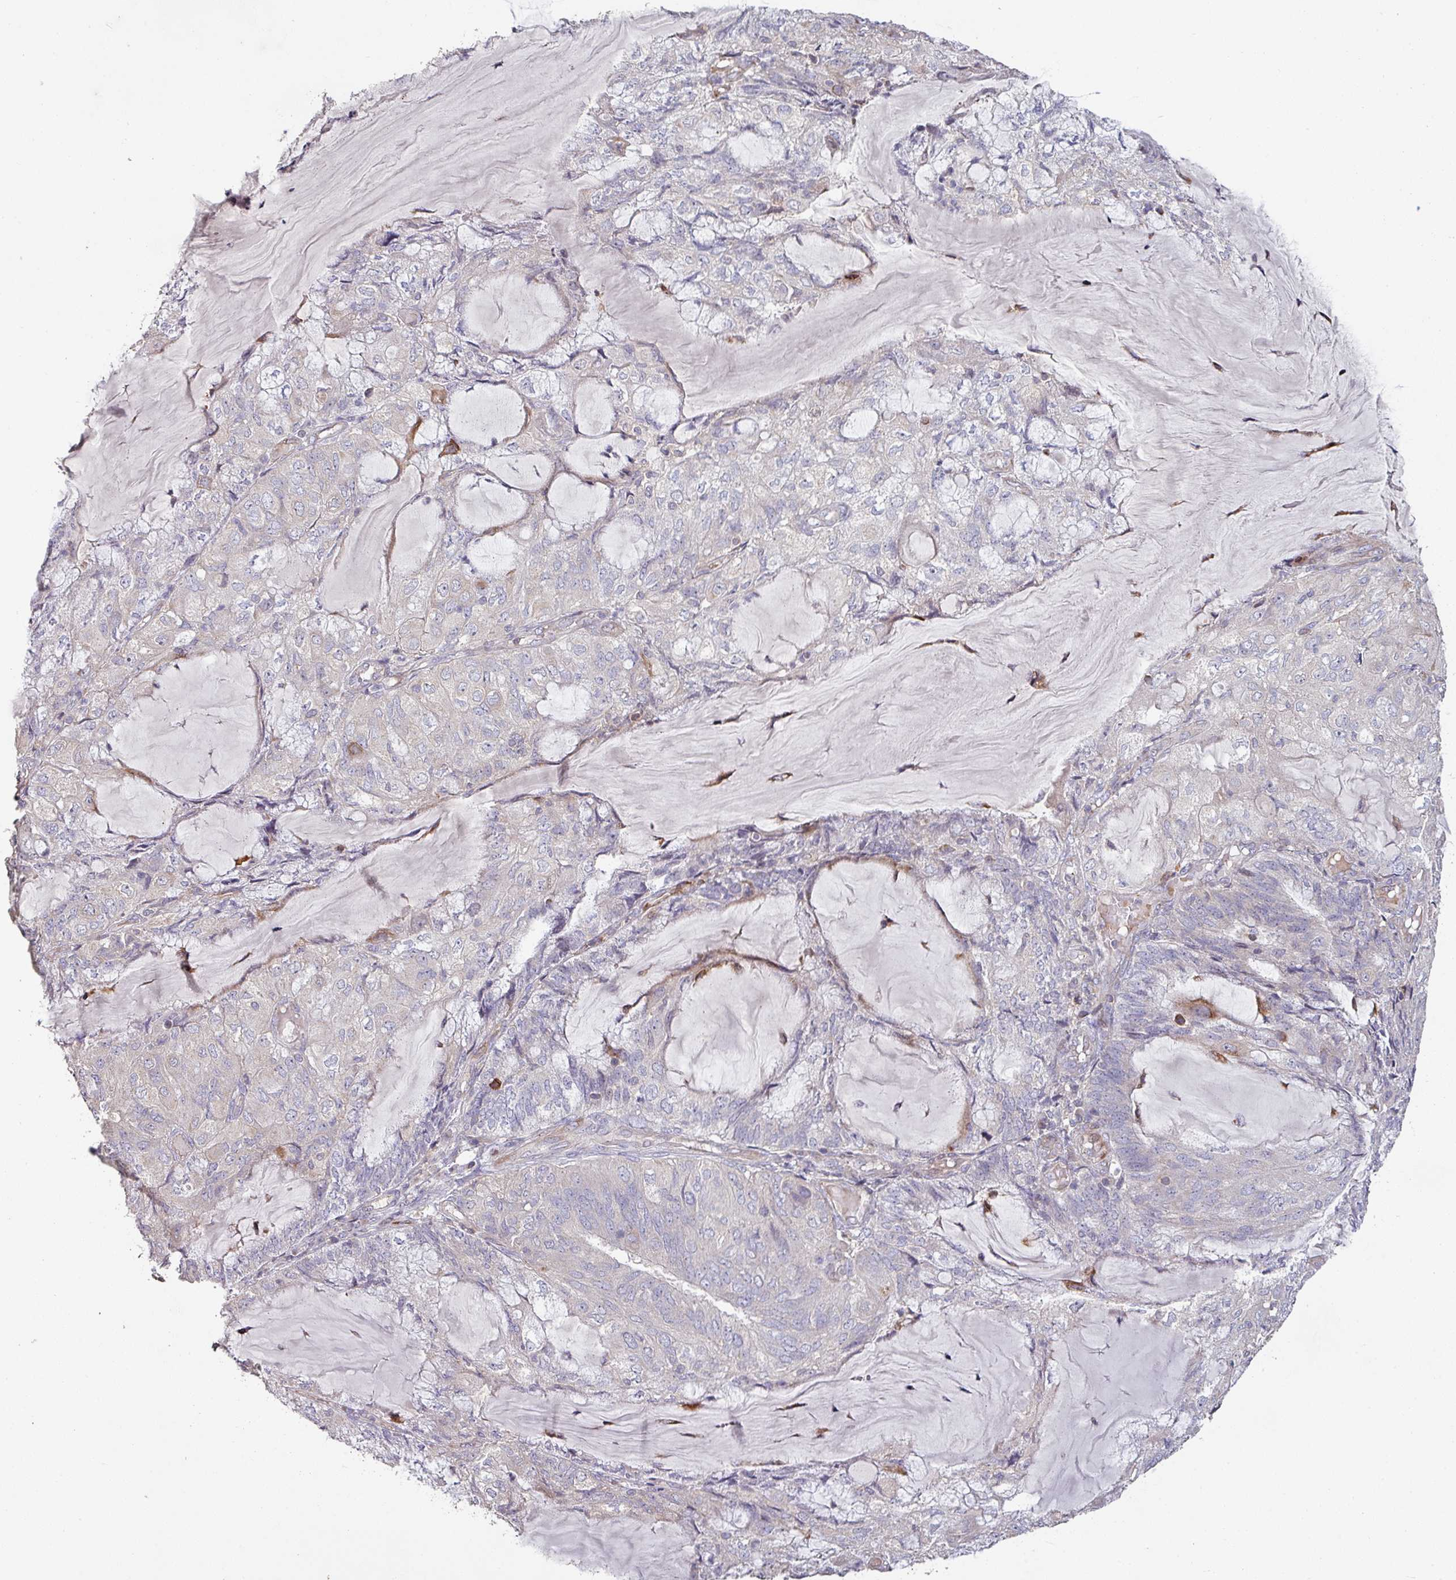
{"staining": {"intensity": "negative", "quantity": "none", "location": "none"}, "tissue": "endometrial cancer", "cell_type": "Tumor cells", "image_type": "cancer", "snomed": [{"axis": "morphology", "description": "Adenocarcinoma, NOS"}, {"axis": "topography", "description": "Endometrium"}], "caption": "Immunohistochemical staining of human endometrial cancer shows no significant staining in tumor cells.", "gene": "RPL23A", "patient": {"sex": "female", "age": 81}}